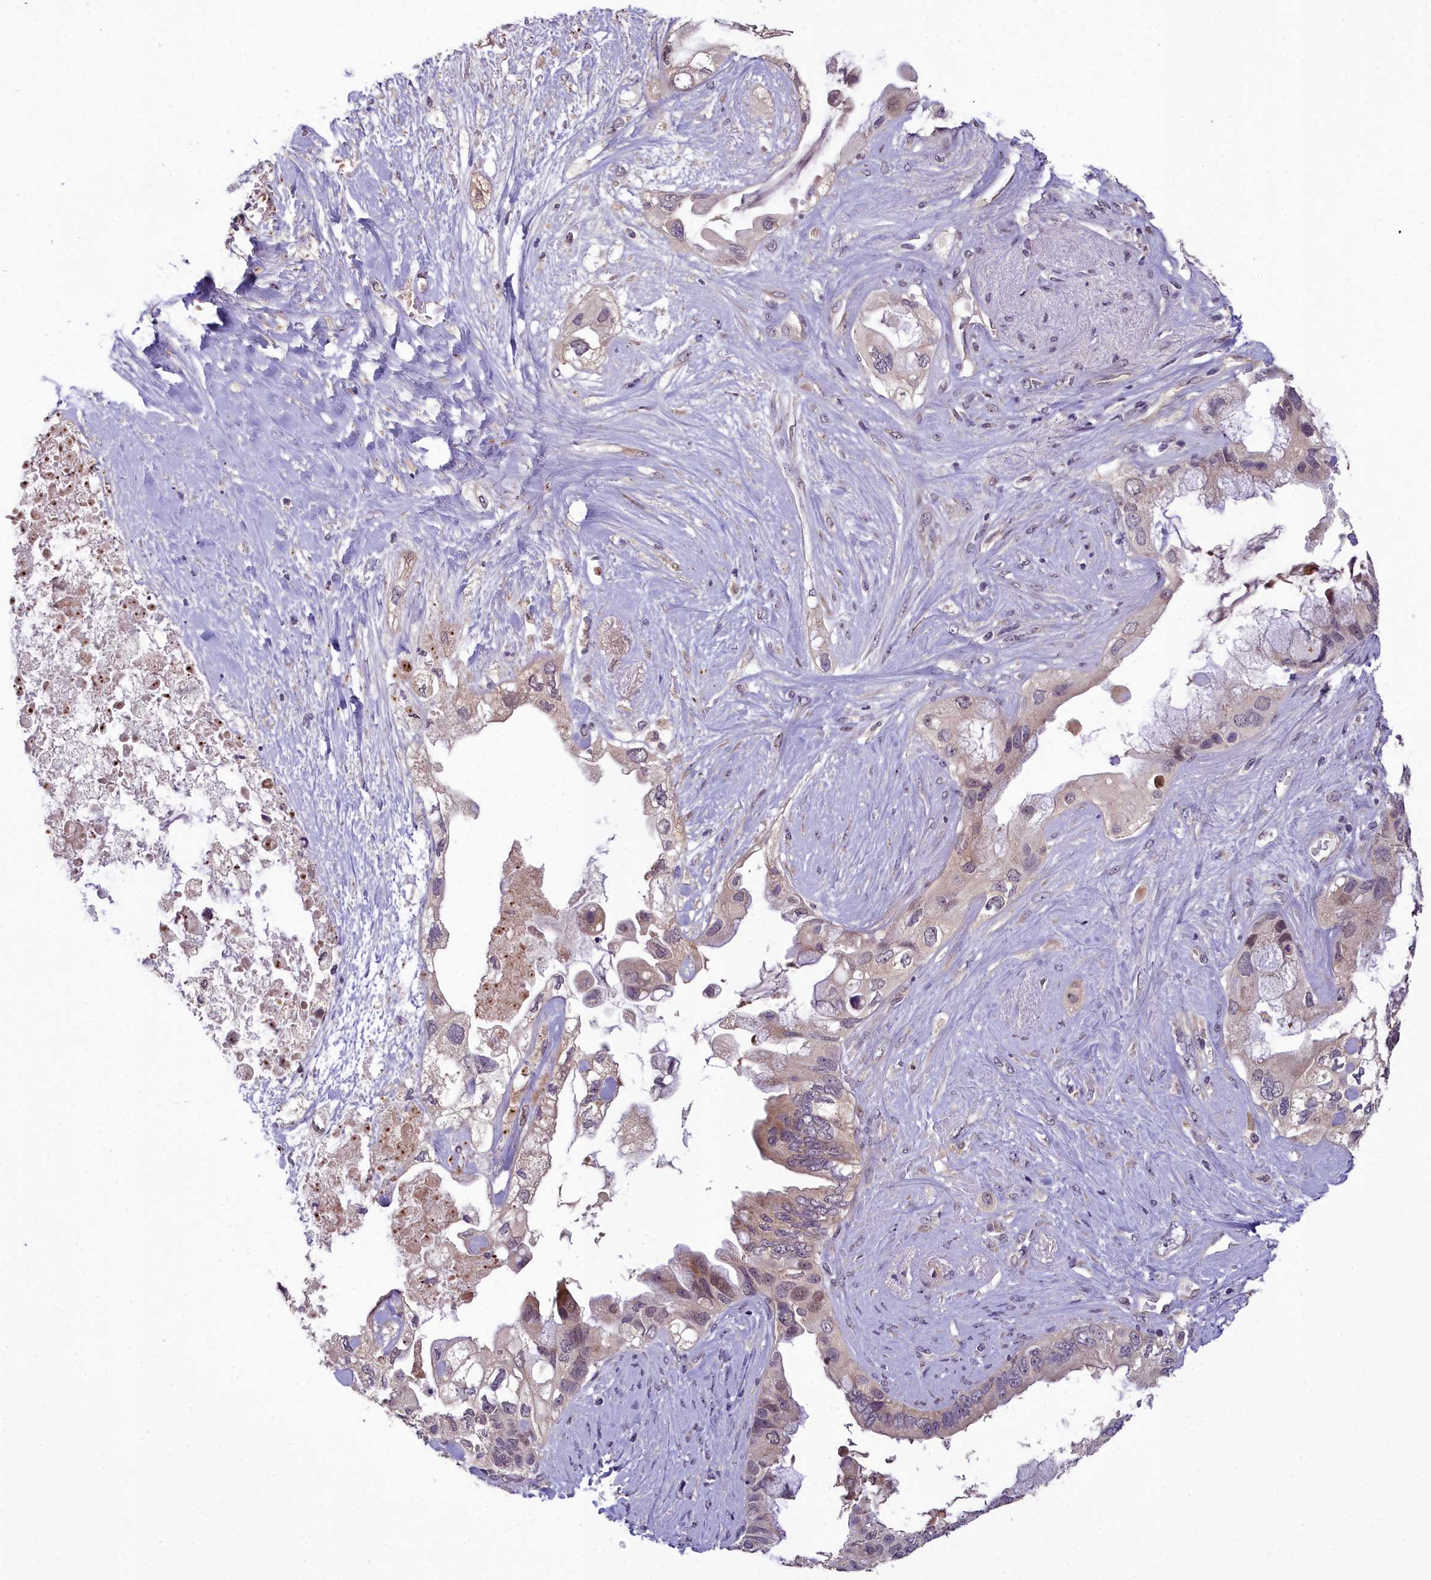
{"staining": {"intensity": "weak", "quantity": "25%-75%", "location": "cytoplasmic/membranous,nuclear"}, "tissue": "pancreatic cancer", "cell_type": "Tumor cells", "image_type": "cancer", "snomed": [{"axis": "morphology", "description": "Adenocarcinoma, NOS"}, {"axis": "topography", "description": "Pancreas"}], "caption": "Pancreatic cancer (adenocarcinoma) stained with immunohistochemistry (IHC) exhibits weak cytoplasmic/membranous and nuclear staining in about 25%-75% of tumor cells.", "gene": "ZNF333", "patient": {"sex": "female", "age": 56}}